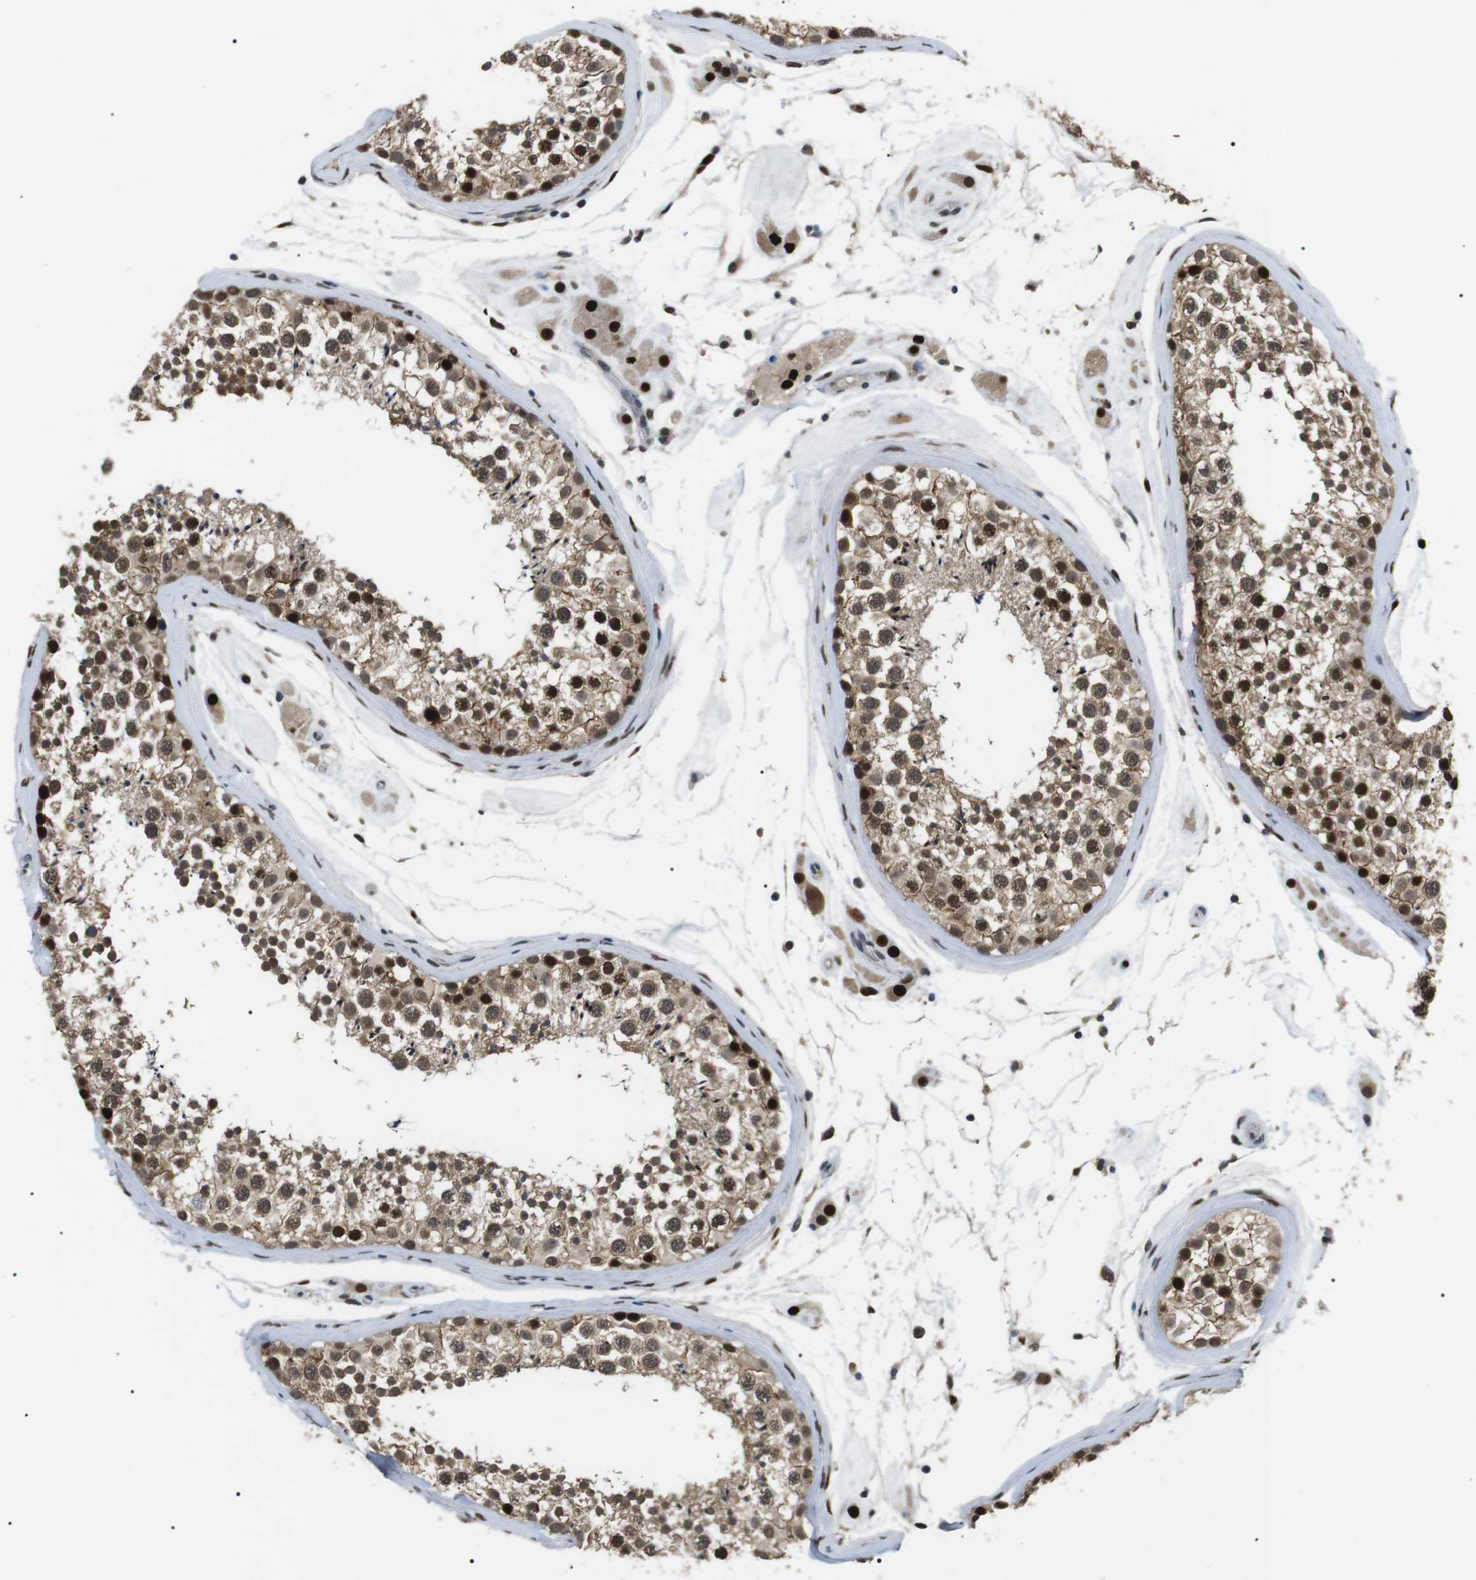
{"staining": {"intensity": "strong", "quantity": ">75%", "location": "cytoplasmic/membranous,nuclear"}, "tissue": "testis", "cell_type": "Cells in seminiferous ducts", "image_type": "normal", "snomed": [{"axis": "morphology", "description": "Normal tissue, NOS"}, {"axis": "topography", "description": "Testis"}], "caption": "Protein staining exhibits strong cytoplasmic/membranous,nuclear expression in approximately >75% of cells in seminiferous ducts in benign testis. (Brightfield microscopy of DAB IHC at high magnification).", "gene": "ORAI3", "patient": {"sex": "male", "age": 46}}